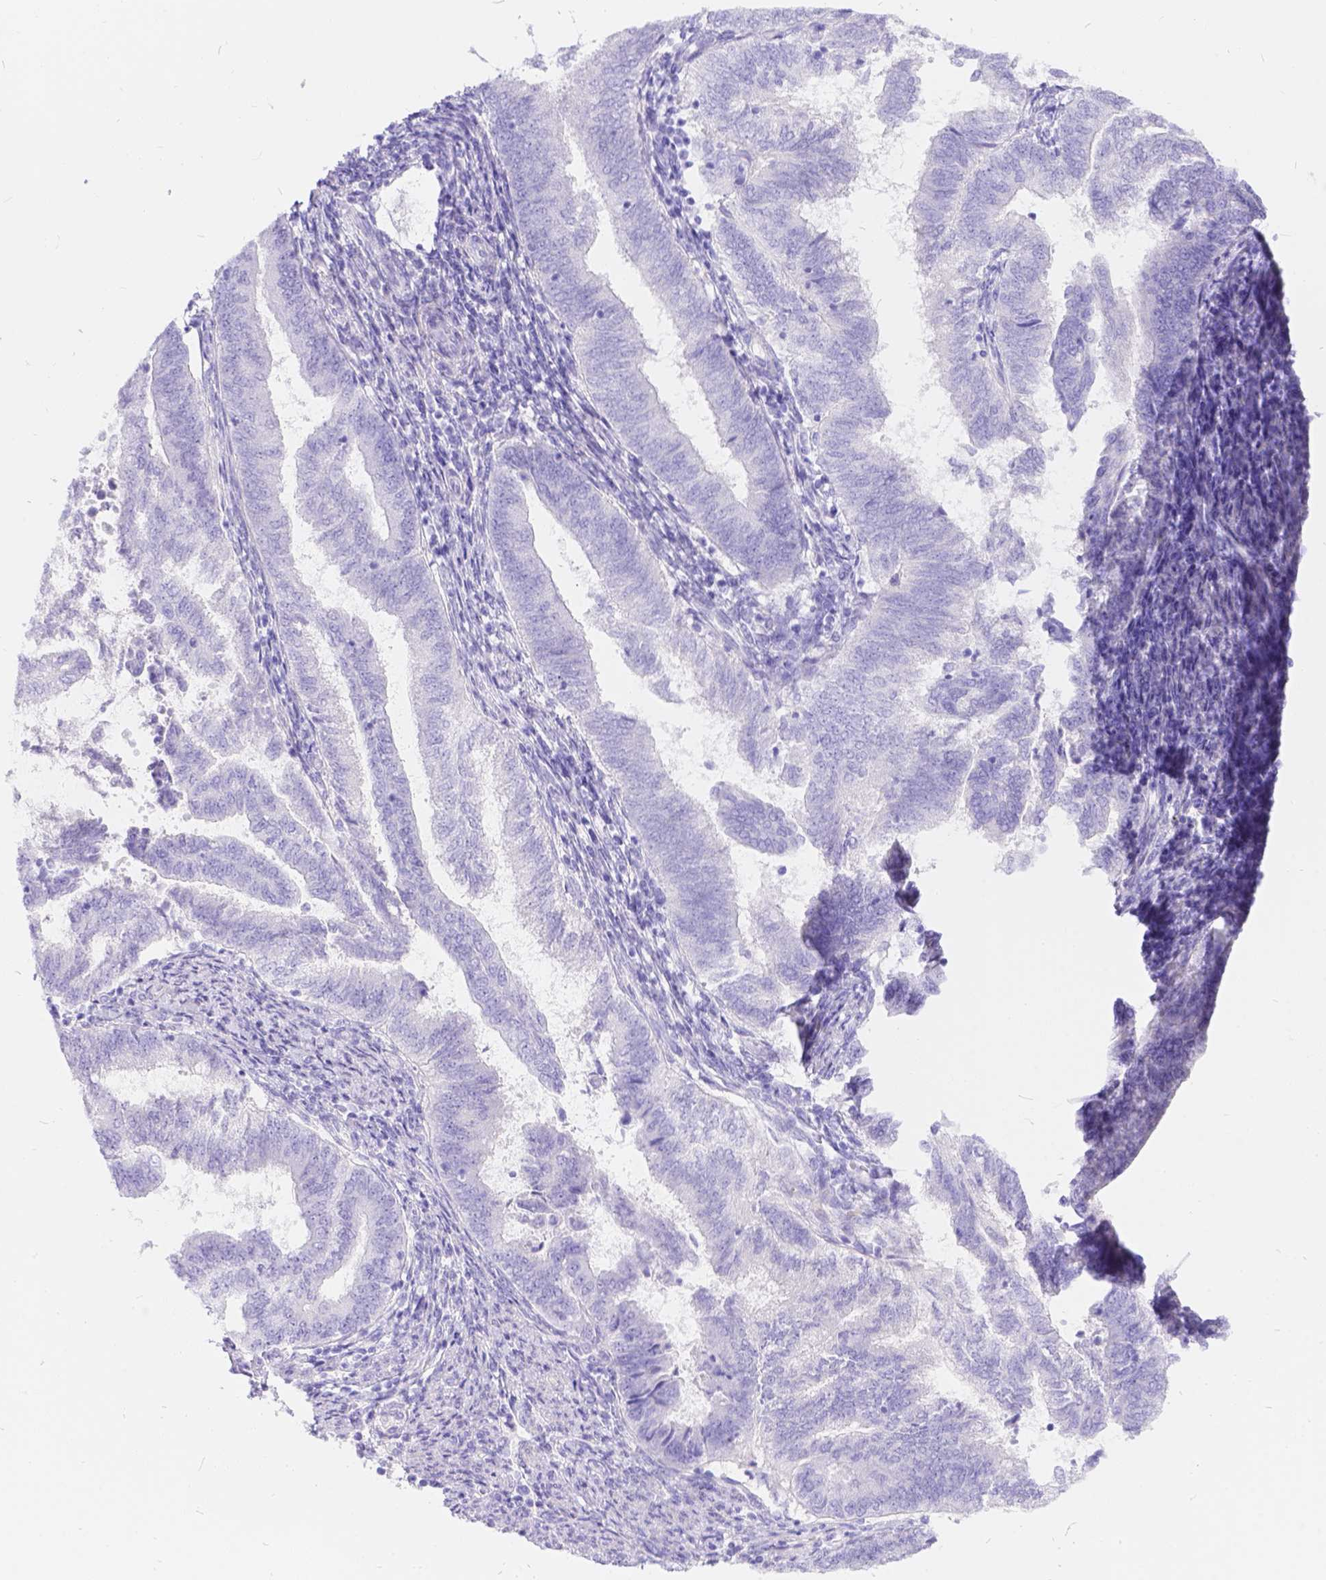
{"staining": {"intensity": "negative", "quantity": "none", "location": "none"}, "tissue": "endometrial cancer", "cell_type": "Tumor cells", "image_type": "cancer", "snomed": [{"axis": "morphology", "description": "Adenocarcinoma, NOS"}, {"axis": "topography", "description": "Endometrium"}], "caption": "Protein analysis of endometrial cancer (adenocarcinoma) demonstrates no significant staining in tumor cells. (DAB IHC, high magnification).", "gene": "KLHL10", "patient": {"sex": "female", "age": 65}}